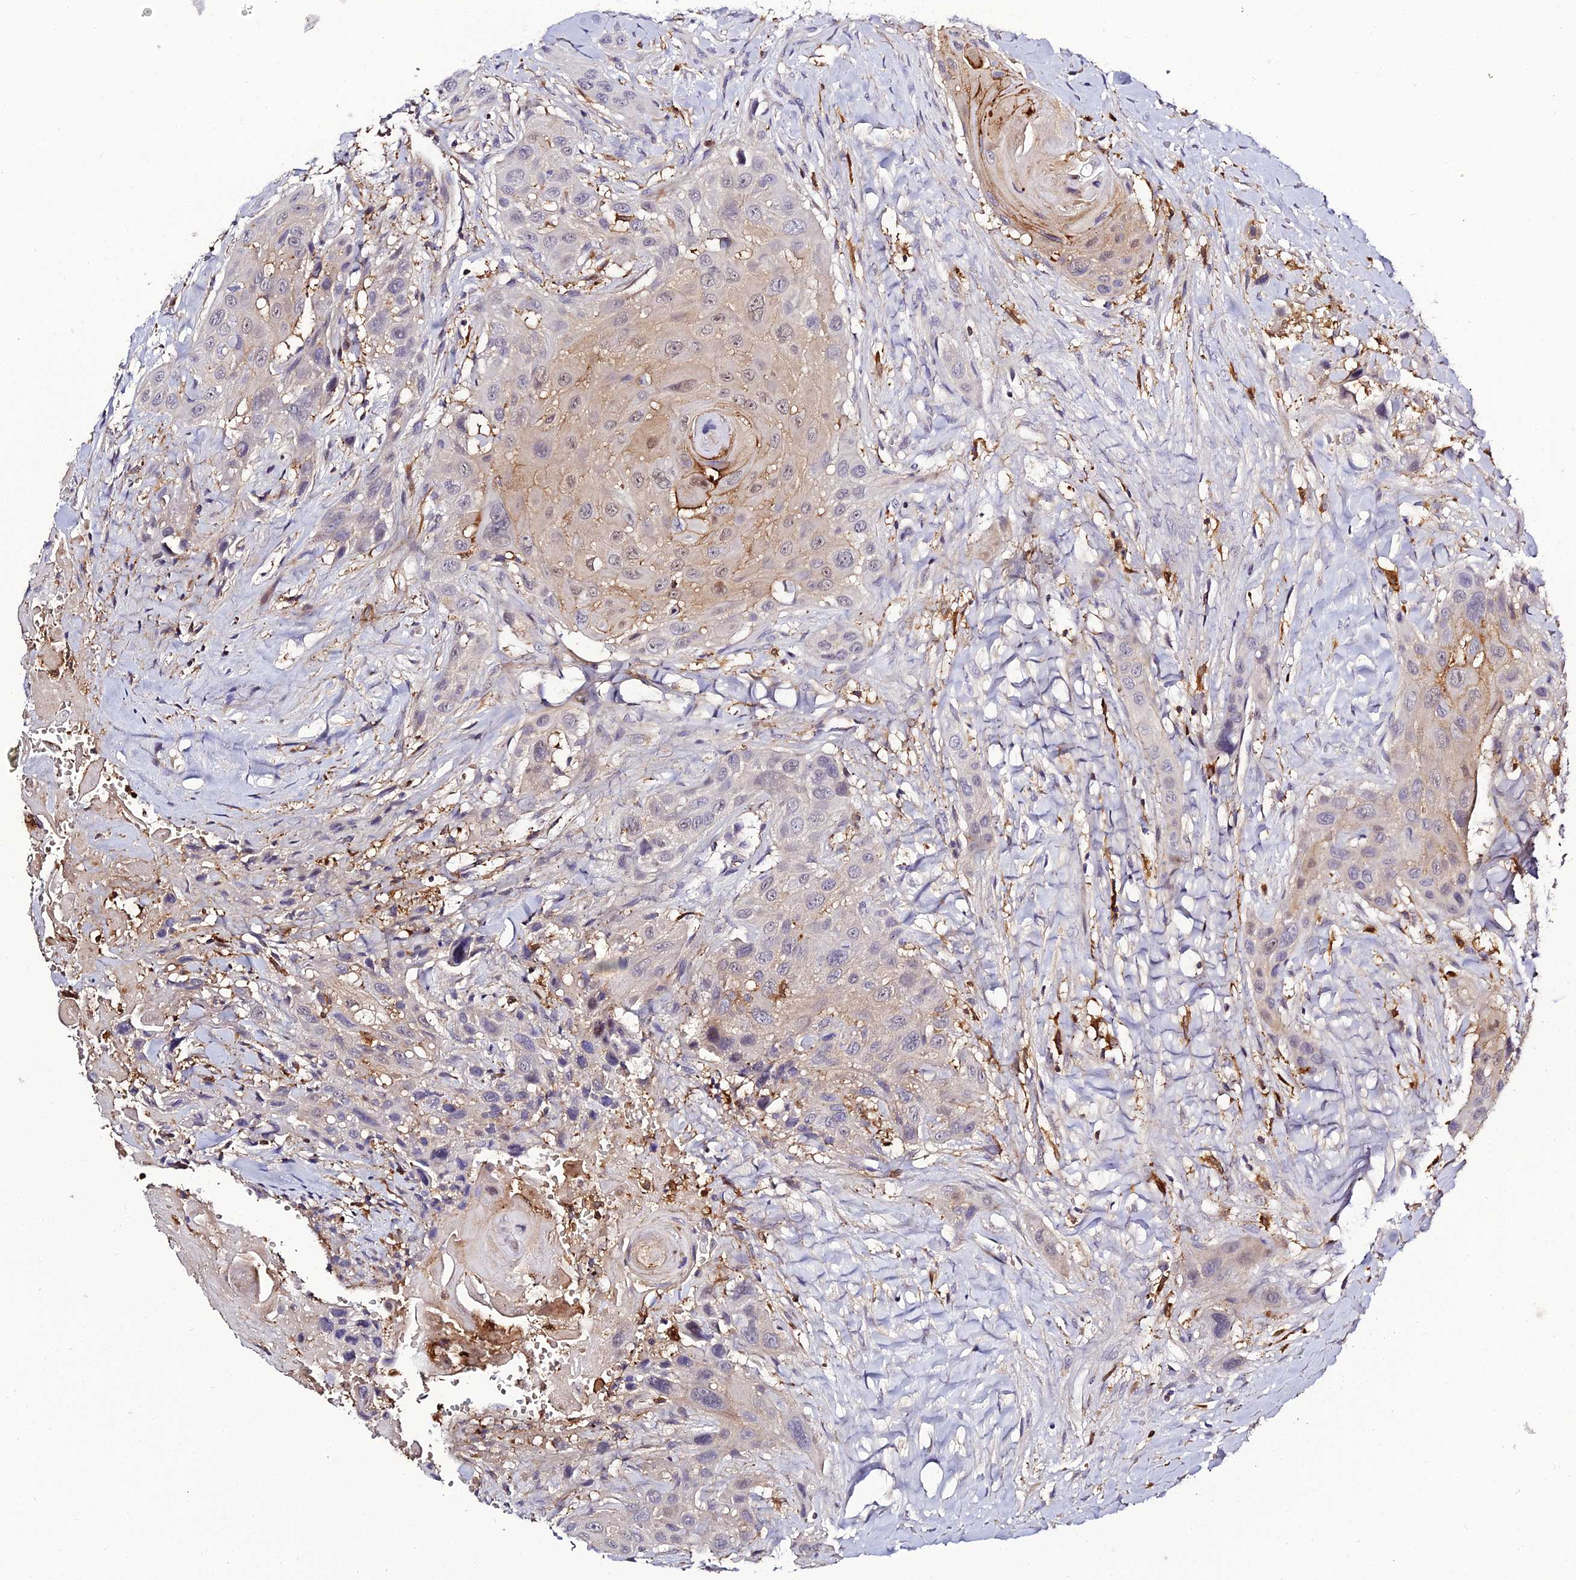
{"staining": {"intensity": "weak", "quantity": "25%-75%", "location": "cytoplasmic/membranous"}, "tissue": "head and neck cancer", "cell_type": "Tumor cells", "image_type": "cancer", "snomed": [{"axis": "morphology", "description": "Squamous cell carcinoma, NOS"}, {"axis": "topography", "description": "Head-Neck"}], "caption": "Weak cytoplasmic/membranous expression is appreciated in about 25%-75% of tumor cells in head and neck squamous cell carcinoma.", "gene": "IL4I1", "patient": {"sex": "male", "age": 81}}